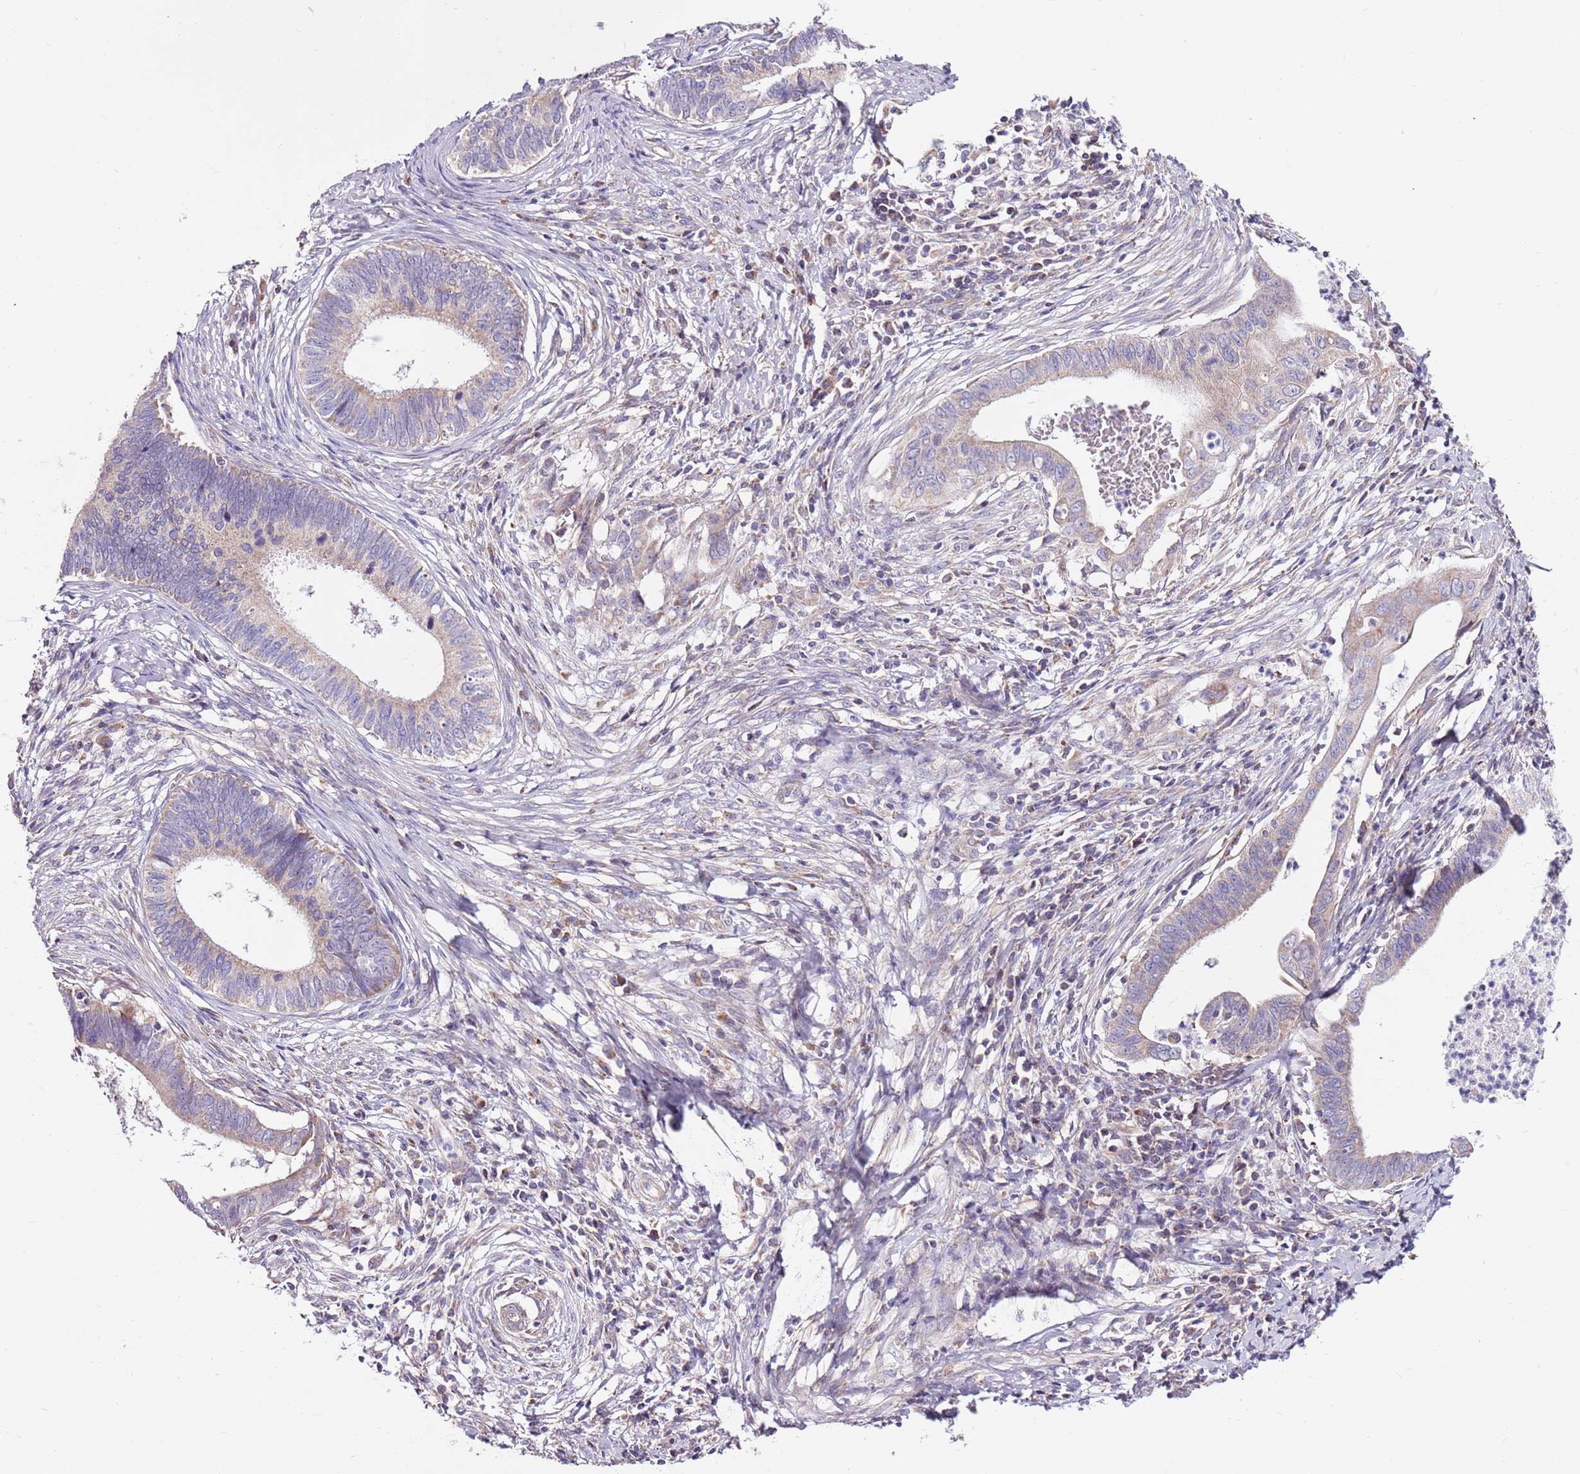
{"staining": {"intensity": "weak", "quantity": "<25%", "location": "cytoplasmic/membranous"}, "tissue": "cervical cancer", "cell_type": "Tumor cells", "image_type": "cancer", "snomed": [{"axis": "morphology", "description": "Adenocarcinoma, NOS"}, {"axis": "topography", "description": "Cervix"}], "caption": "A photomicrograph of adenocarcinoma (cervical) stained for a protein demonstrates no brown staining in tumor cells.", "gene": "SMG1", "patient": {"sex": "female", "age": 42}}